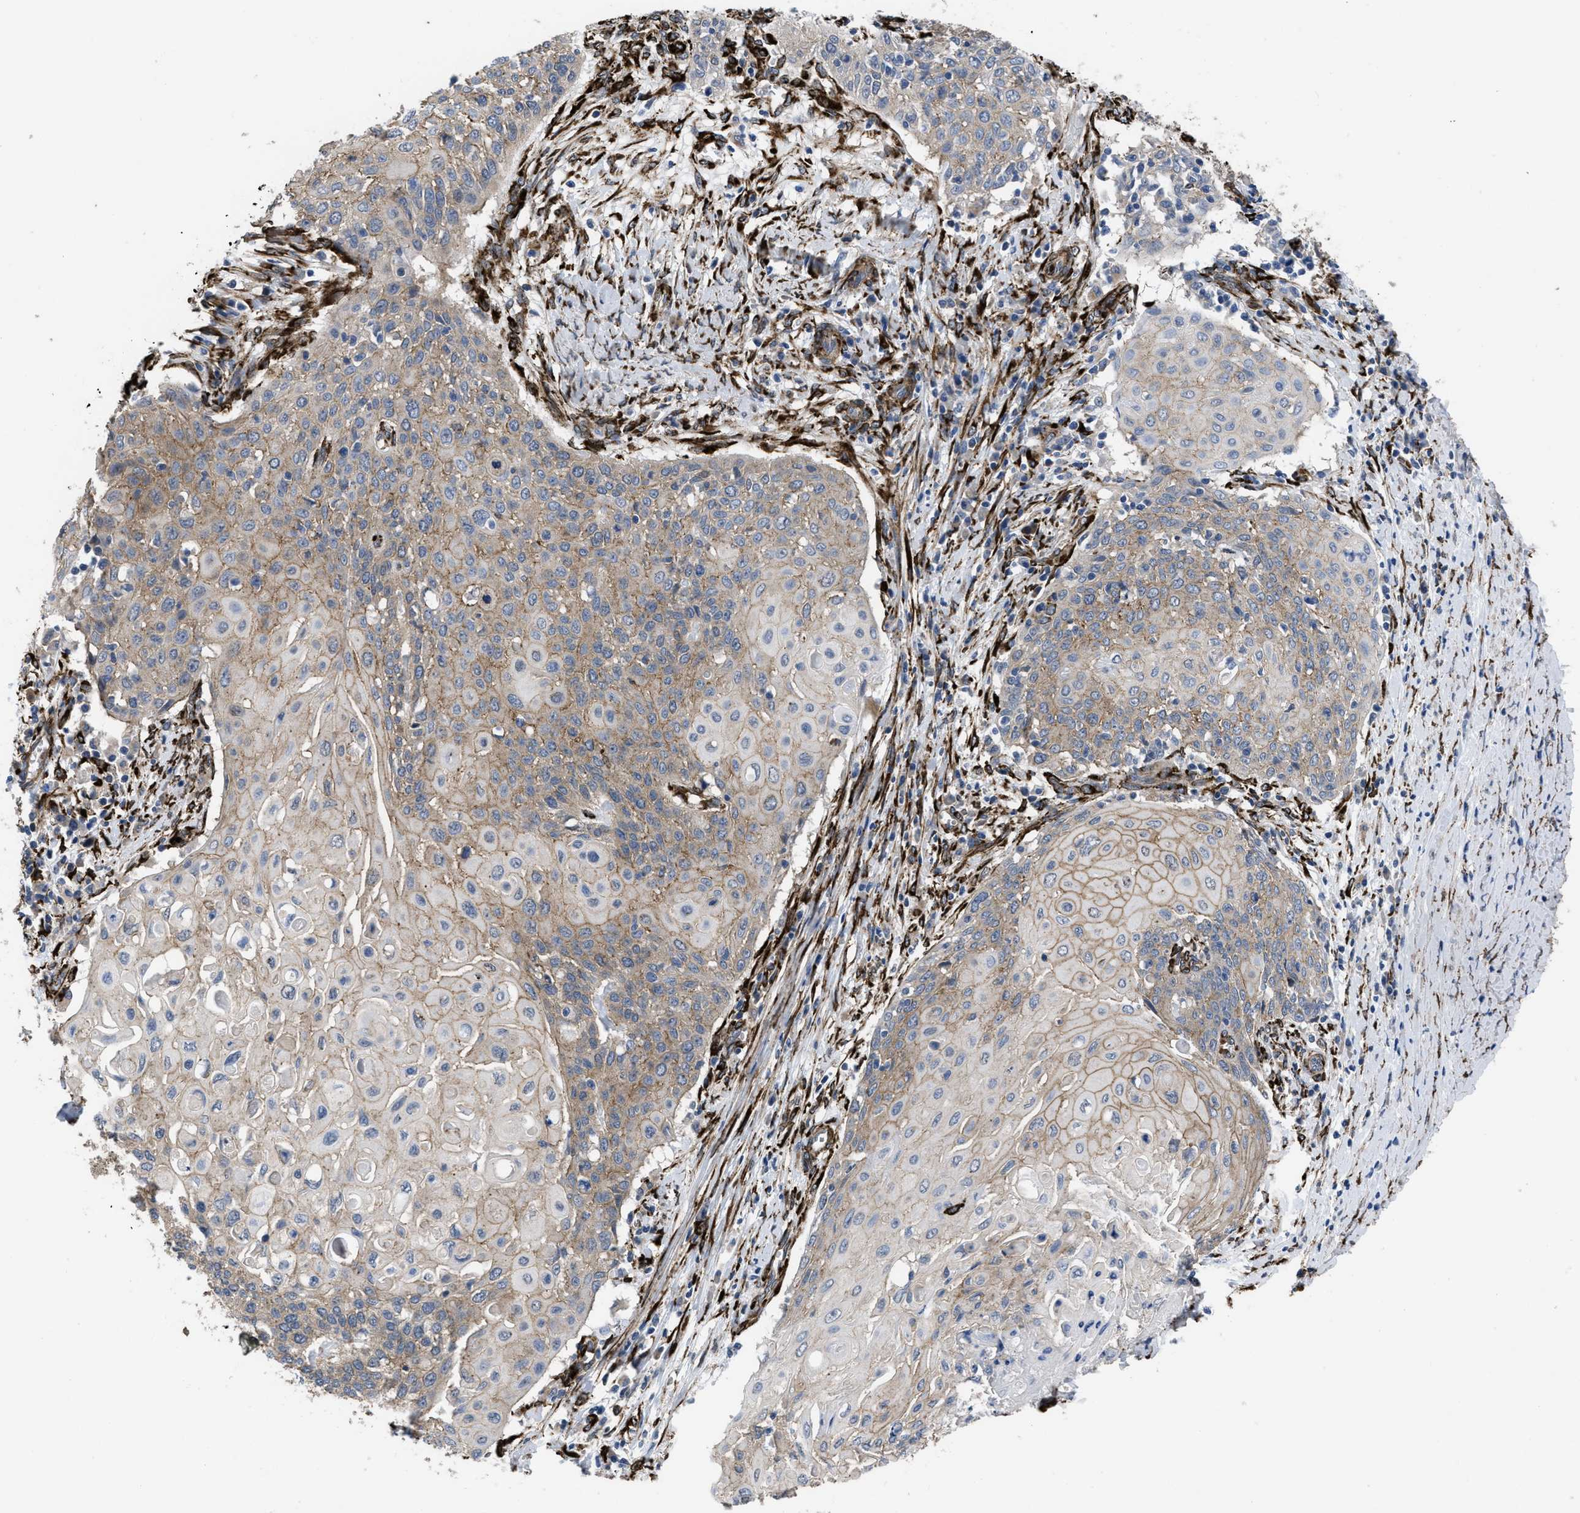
{"staining": {"intensity": "weak", "quantity": "<25%", "location": "cytoplasmic/membranous"}, "tissue": "cervical cancer", "cell_type": "Tumor cells", "image_type": "cancer", "snomed": [{"axis": "morphology", "description": "Squamous cell carcinoma, NOS"}, {"axis": "topography", "description": "Cervix"}], "caption": "Cervical squamous cell carcinoma stained for a protein using IHC reveals no expression tumor cells.", "gene": "SQLE", "patient": {"sex": "female", "age": 39}}